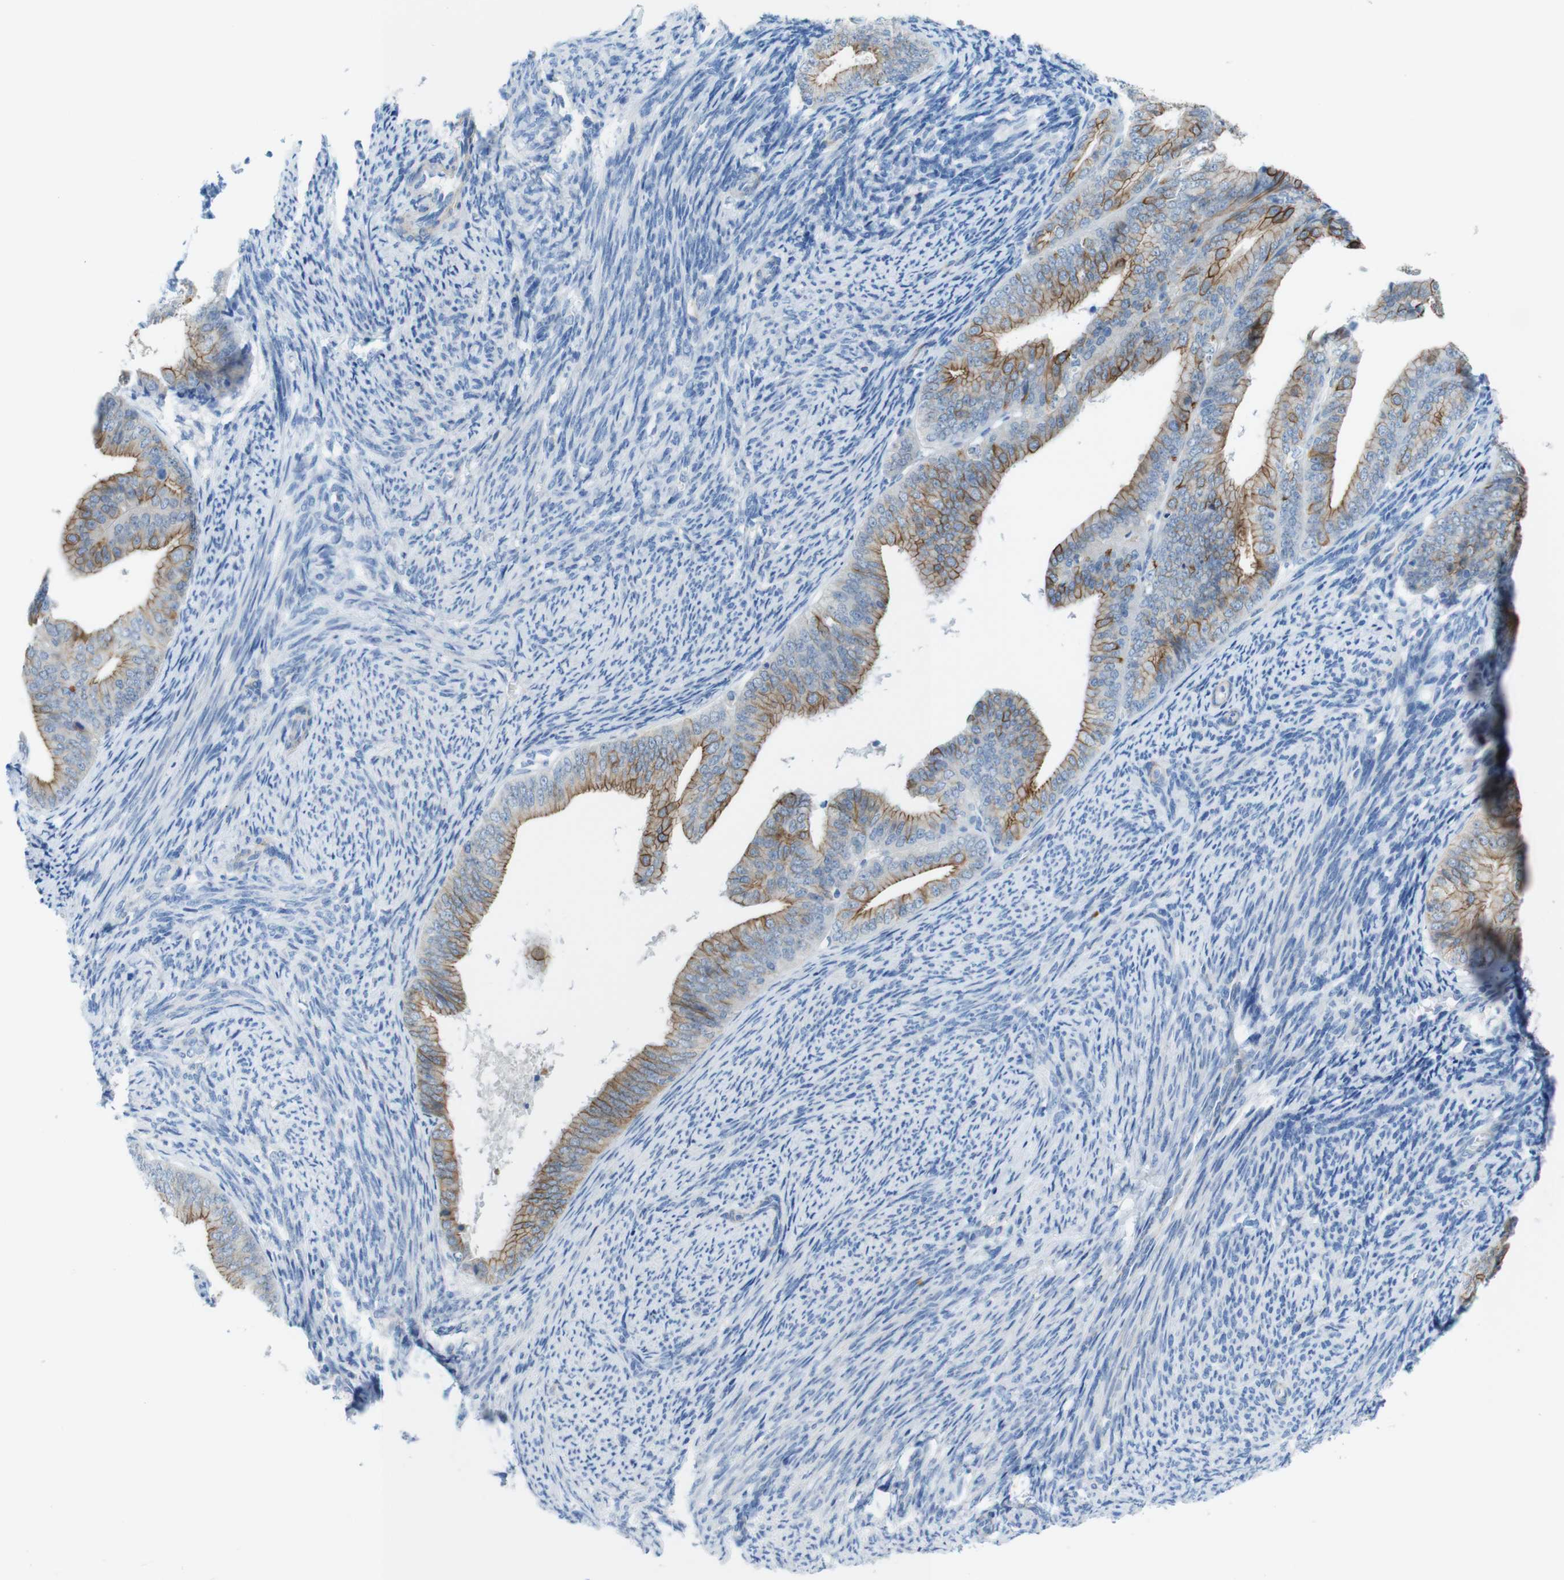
{"staining": {"intensity": "moderate", "quantity": "25%-75%", "location": "cytoplasmic/membranous"}, "tissue": "endometrial cancer", "cell_type": "Tumor cells", "image_type": "cancer", "snomed": [{"axis": "morphology", "description": "Adenocarcinoma, NOS"}, {"axis": "topography", "description": "Endometrium"}], "caption": "A high-resolution photomicrograph shows immunohistochemistry (IHC) staining of endometrial adenocarcinoma, which reveals moderate cytoplasmic/membranous positivity in approximately 25%-75% of tumor cells.", "gene": "CLMN", "patient": {"sex": "female", "age": 63}}